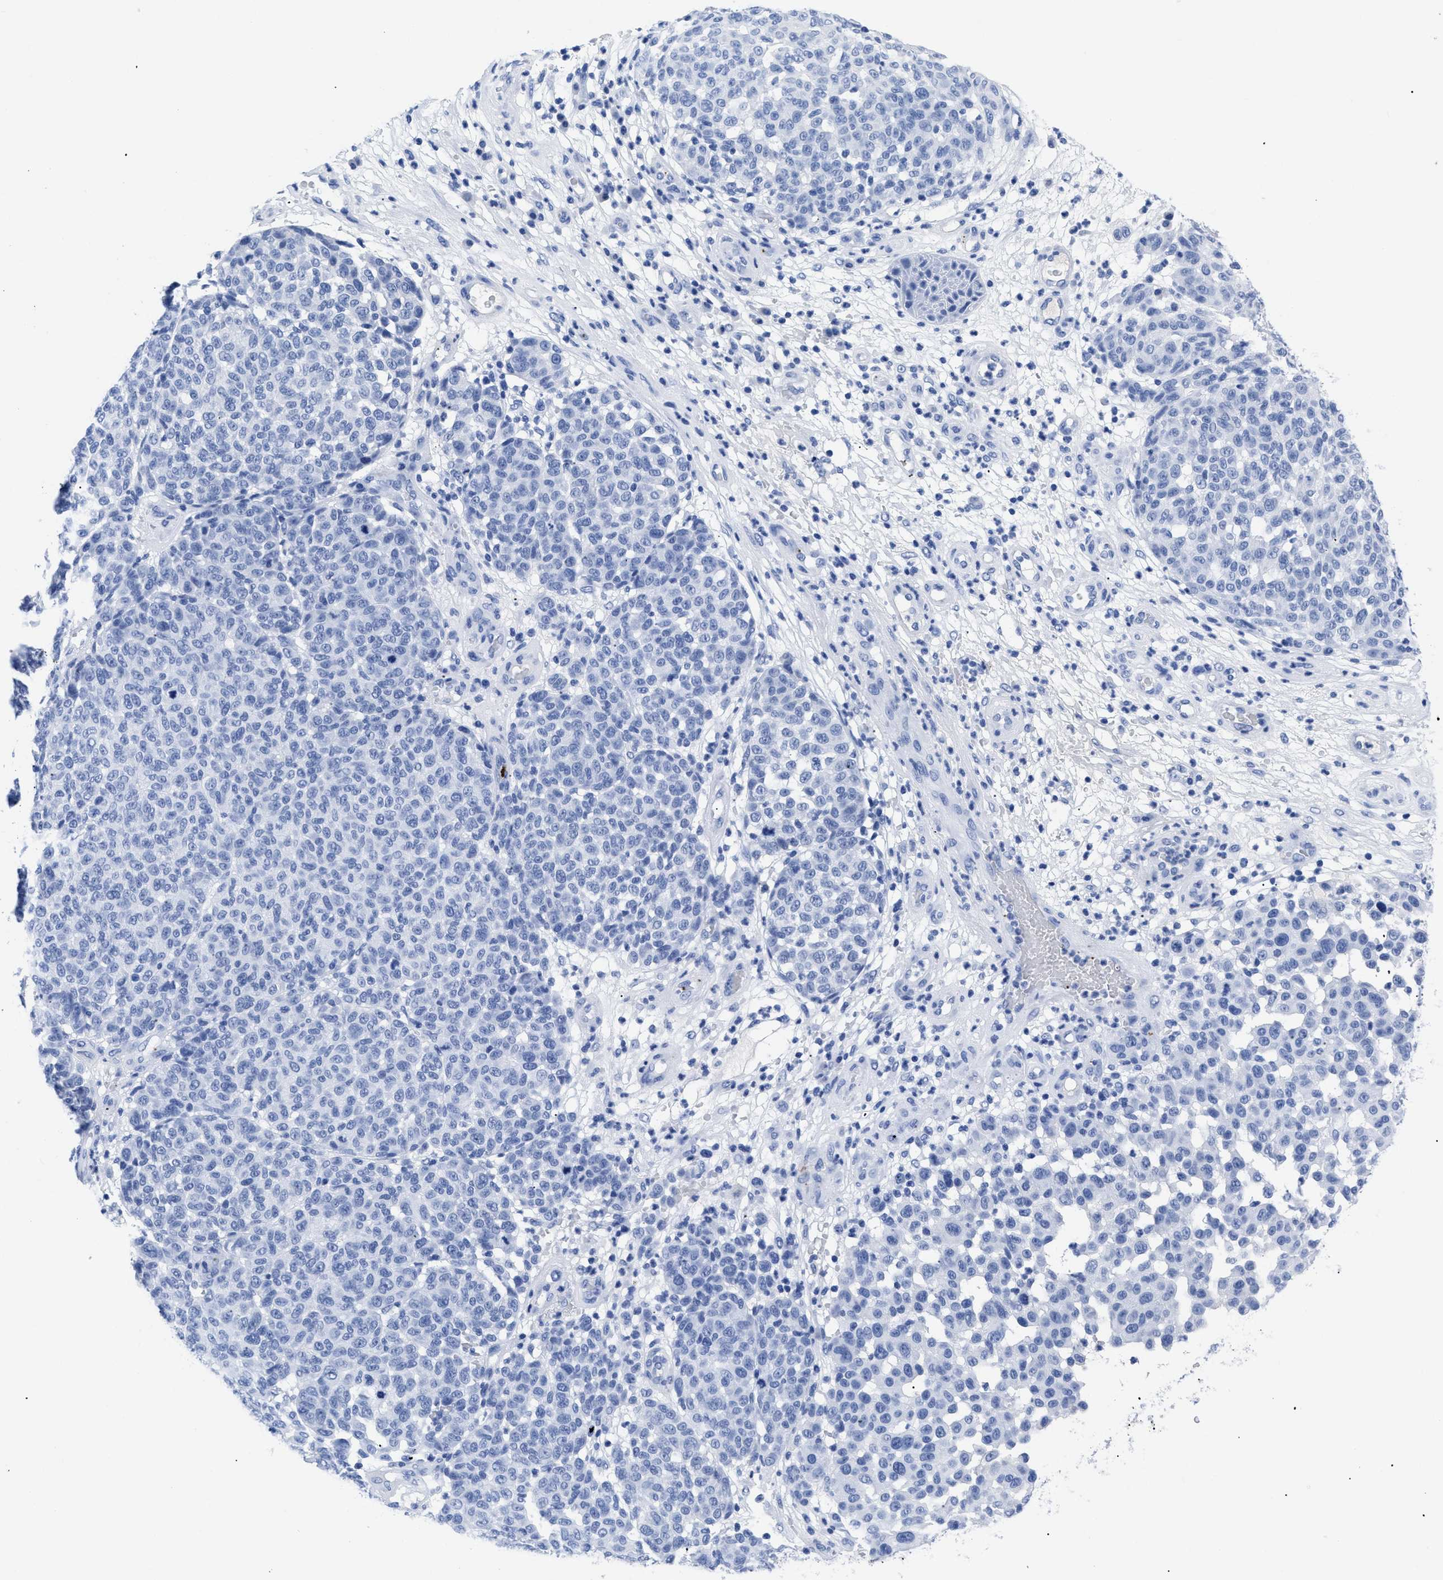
{"staining": {"intensity": "negative", "quantity": "none", "location": "none"}, "tissue": "melanoma", "cell_type": "Tumor cells", "image_type": "cancer", "snomed": [{"axis": "morphology", "description": "Malignant melanoma, NOS"}, {"axis": "topography", "description": "Skin"}], "caption": "Immunohistochemical staining of human malignant melanoma shows no significant staining in tumor cells. (IHC, brightfield microscopy, high magnification).", "gene": "TREML1", "patient": {"sex": "male", "age": 59}}